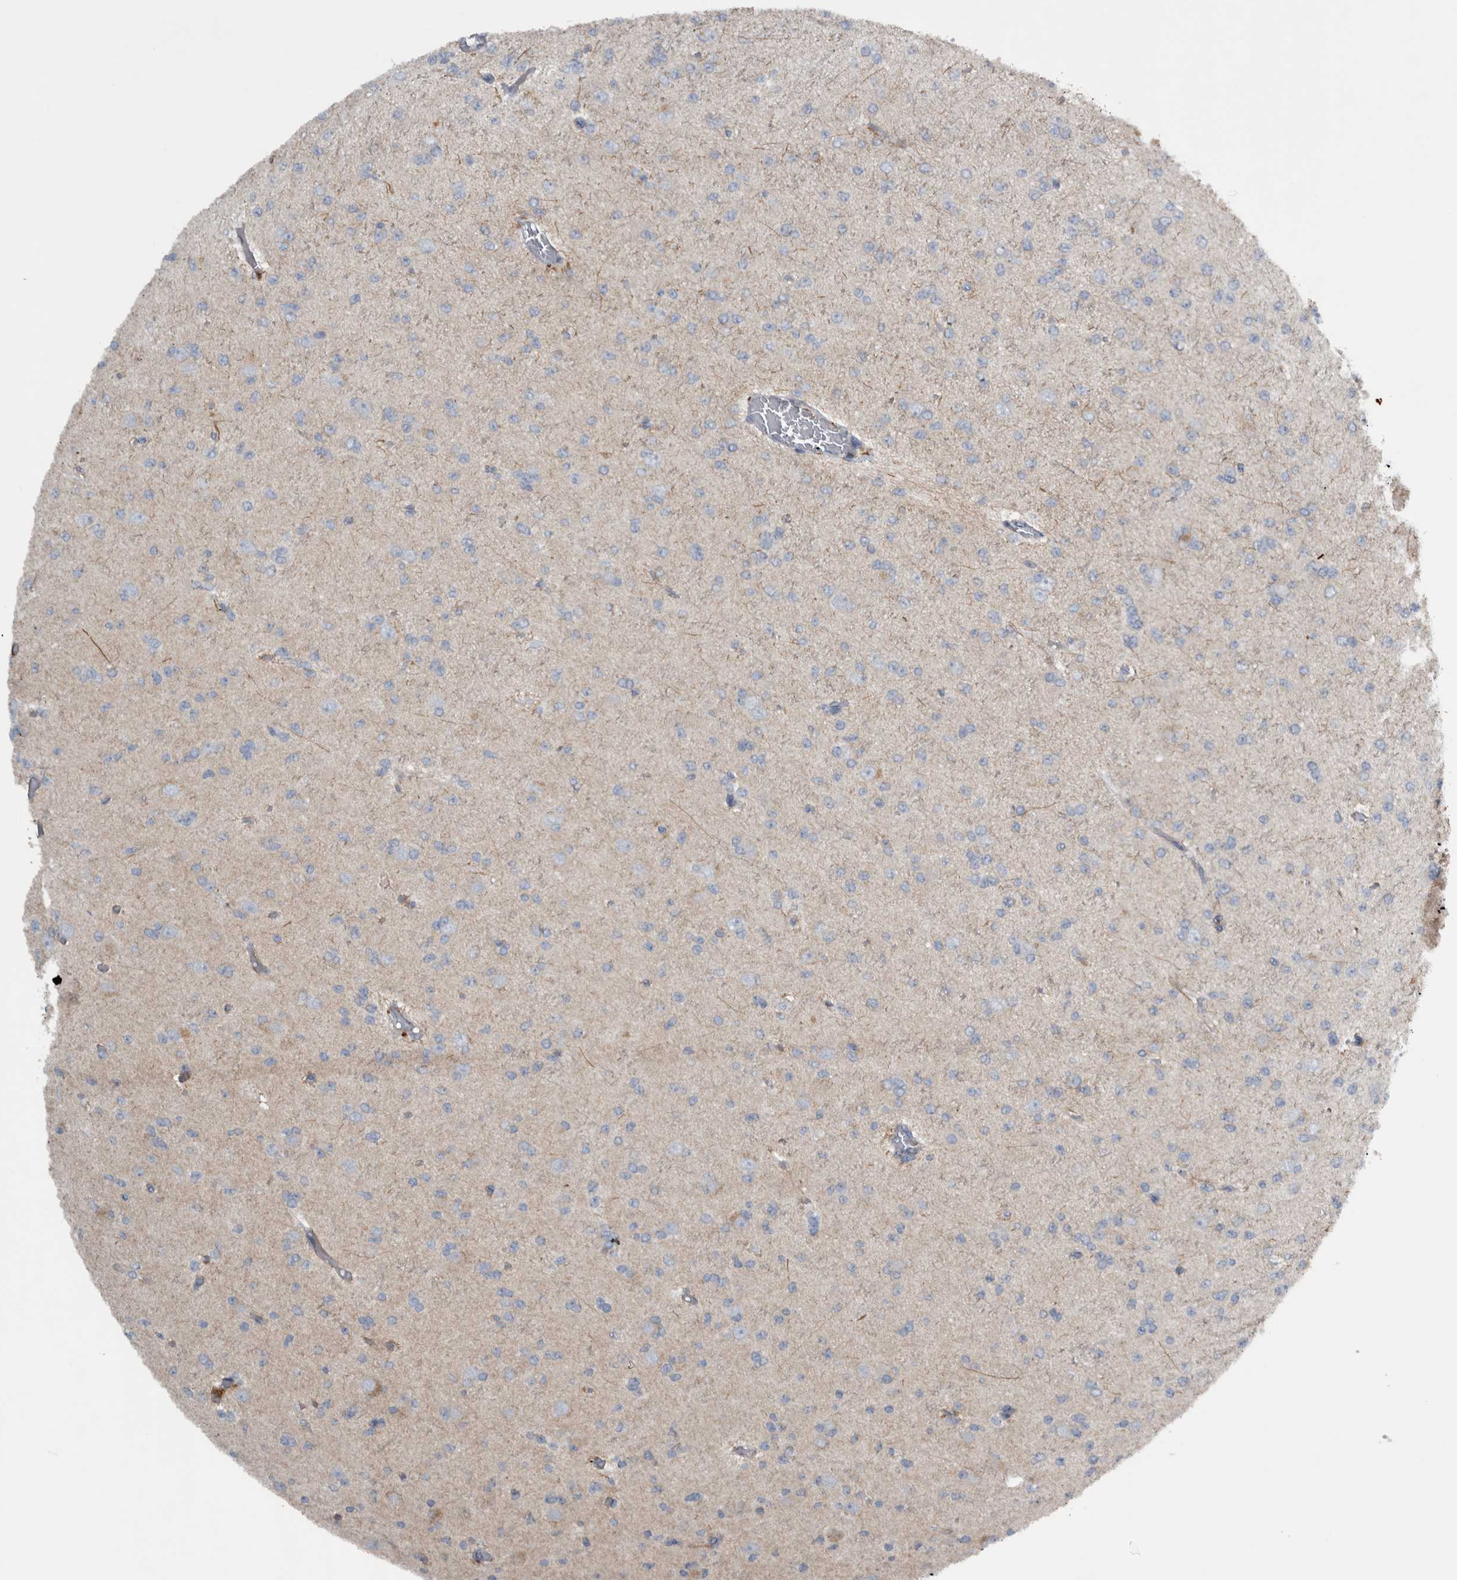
{"staining": {"intensity": "negative", "quantity": "none", "location": "none"}, "tissue": "glioma", "cell_type": "Tumor cells", "image_type": "cancer", "snomed": [{"axis": "morphology", "description": "Glioma, malignant, Low grade"}, {"axis": "topography", "description": "Brain"}], "caption": "An IHC micrograph of glioma is shown. There is no staining in tumor cells of glioma. (Immunohistochemistry, brightfield microscopy, high magnification).", "gene": "NT5C2", "patient": {"sex": "female", "age": 22}}